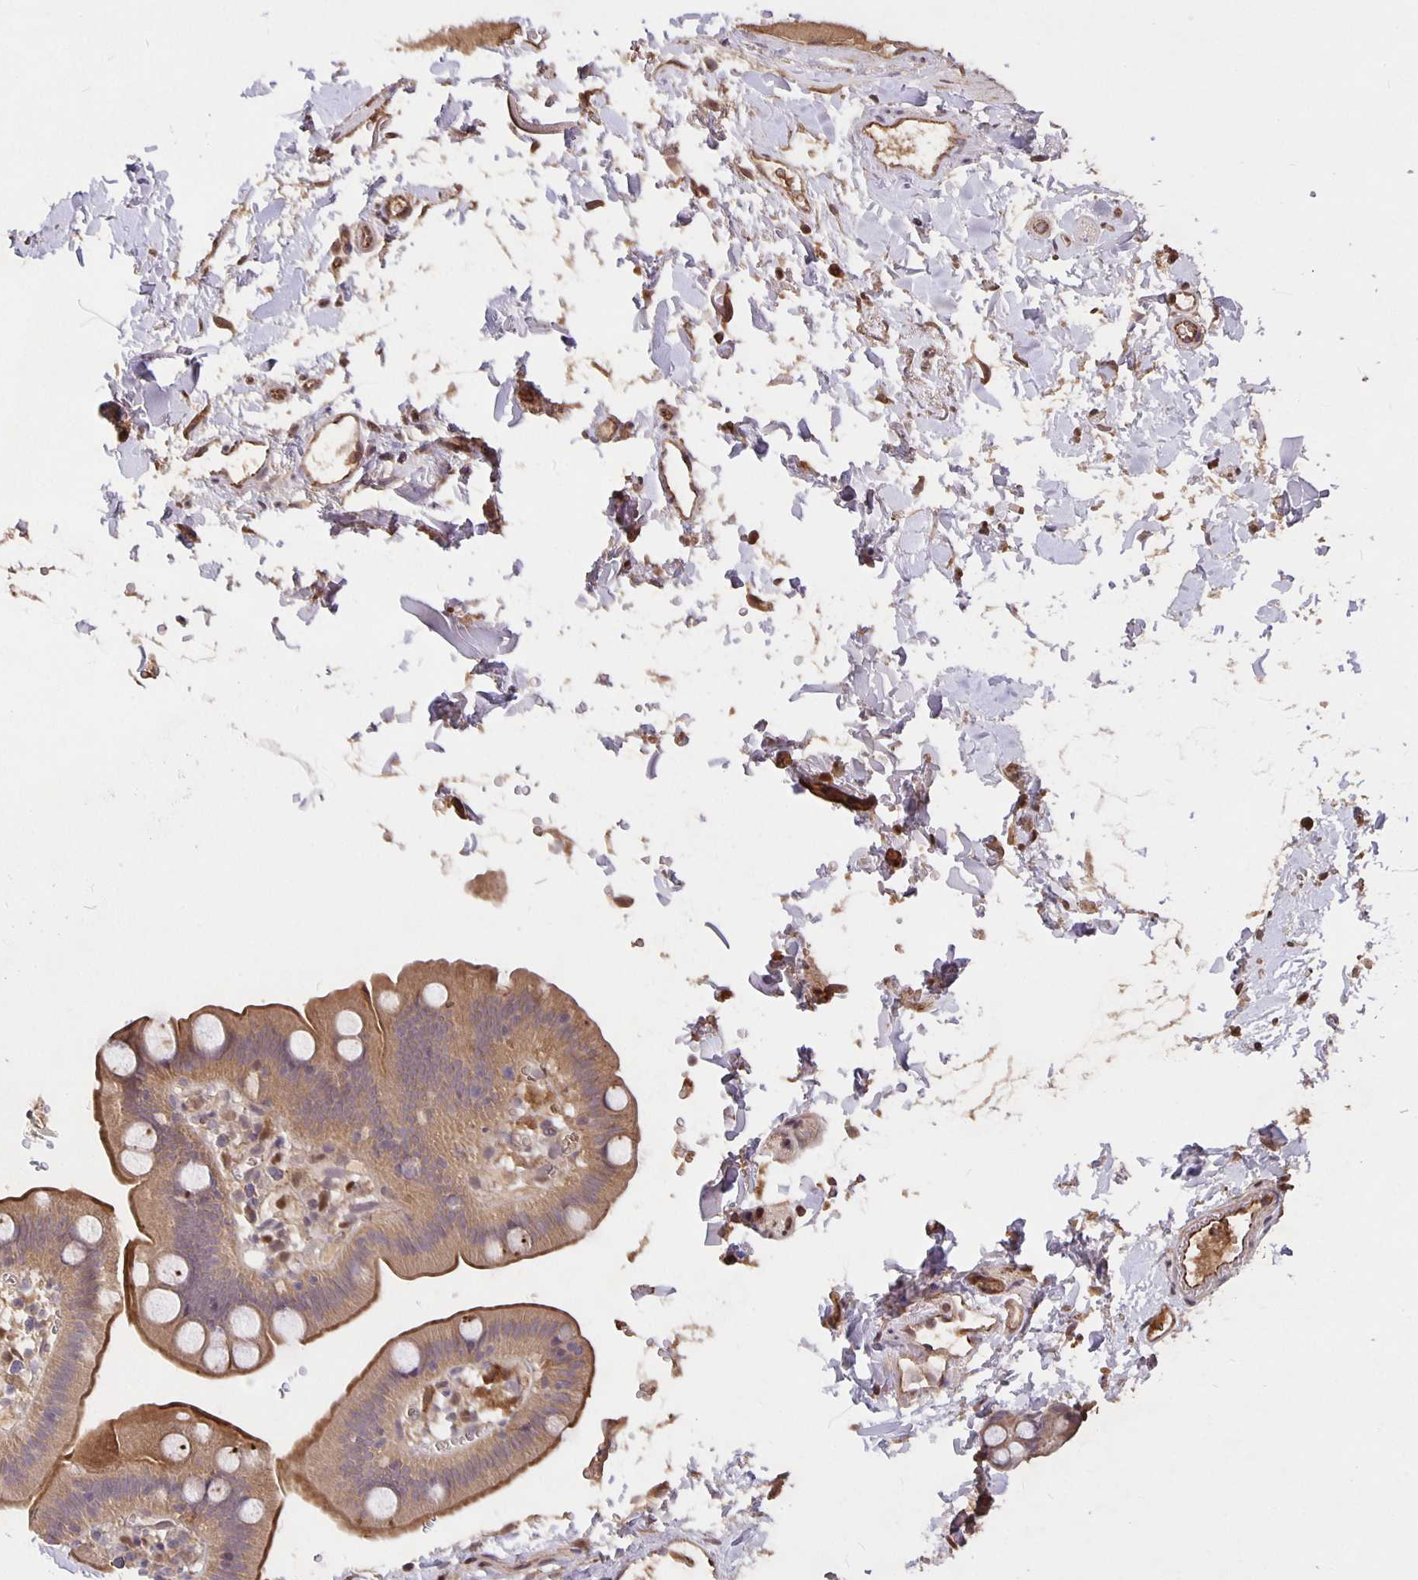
{"staining": {"intensity": "moderate", "quantity": ">75%", "location": "cytoplasmic/membranous"}, "tissue": "small intestine", "cell_type": "Glandular cells", "image_type": "normal", "snomed": [{"axis": "morphology", "description": "Normal tissue, NOS"}, {"axis": "topography", "description": "Small intestine"}], "caption": "Normal small intestine reveals moderate cytoplasmic/membranous positivity in approximately >75% of glandular cells, visualized by immunohistochemistry.", "gene": "NOG", "patient": {"sex": "female", "age": 68}}